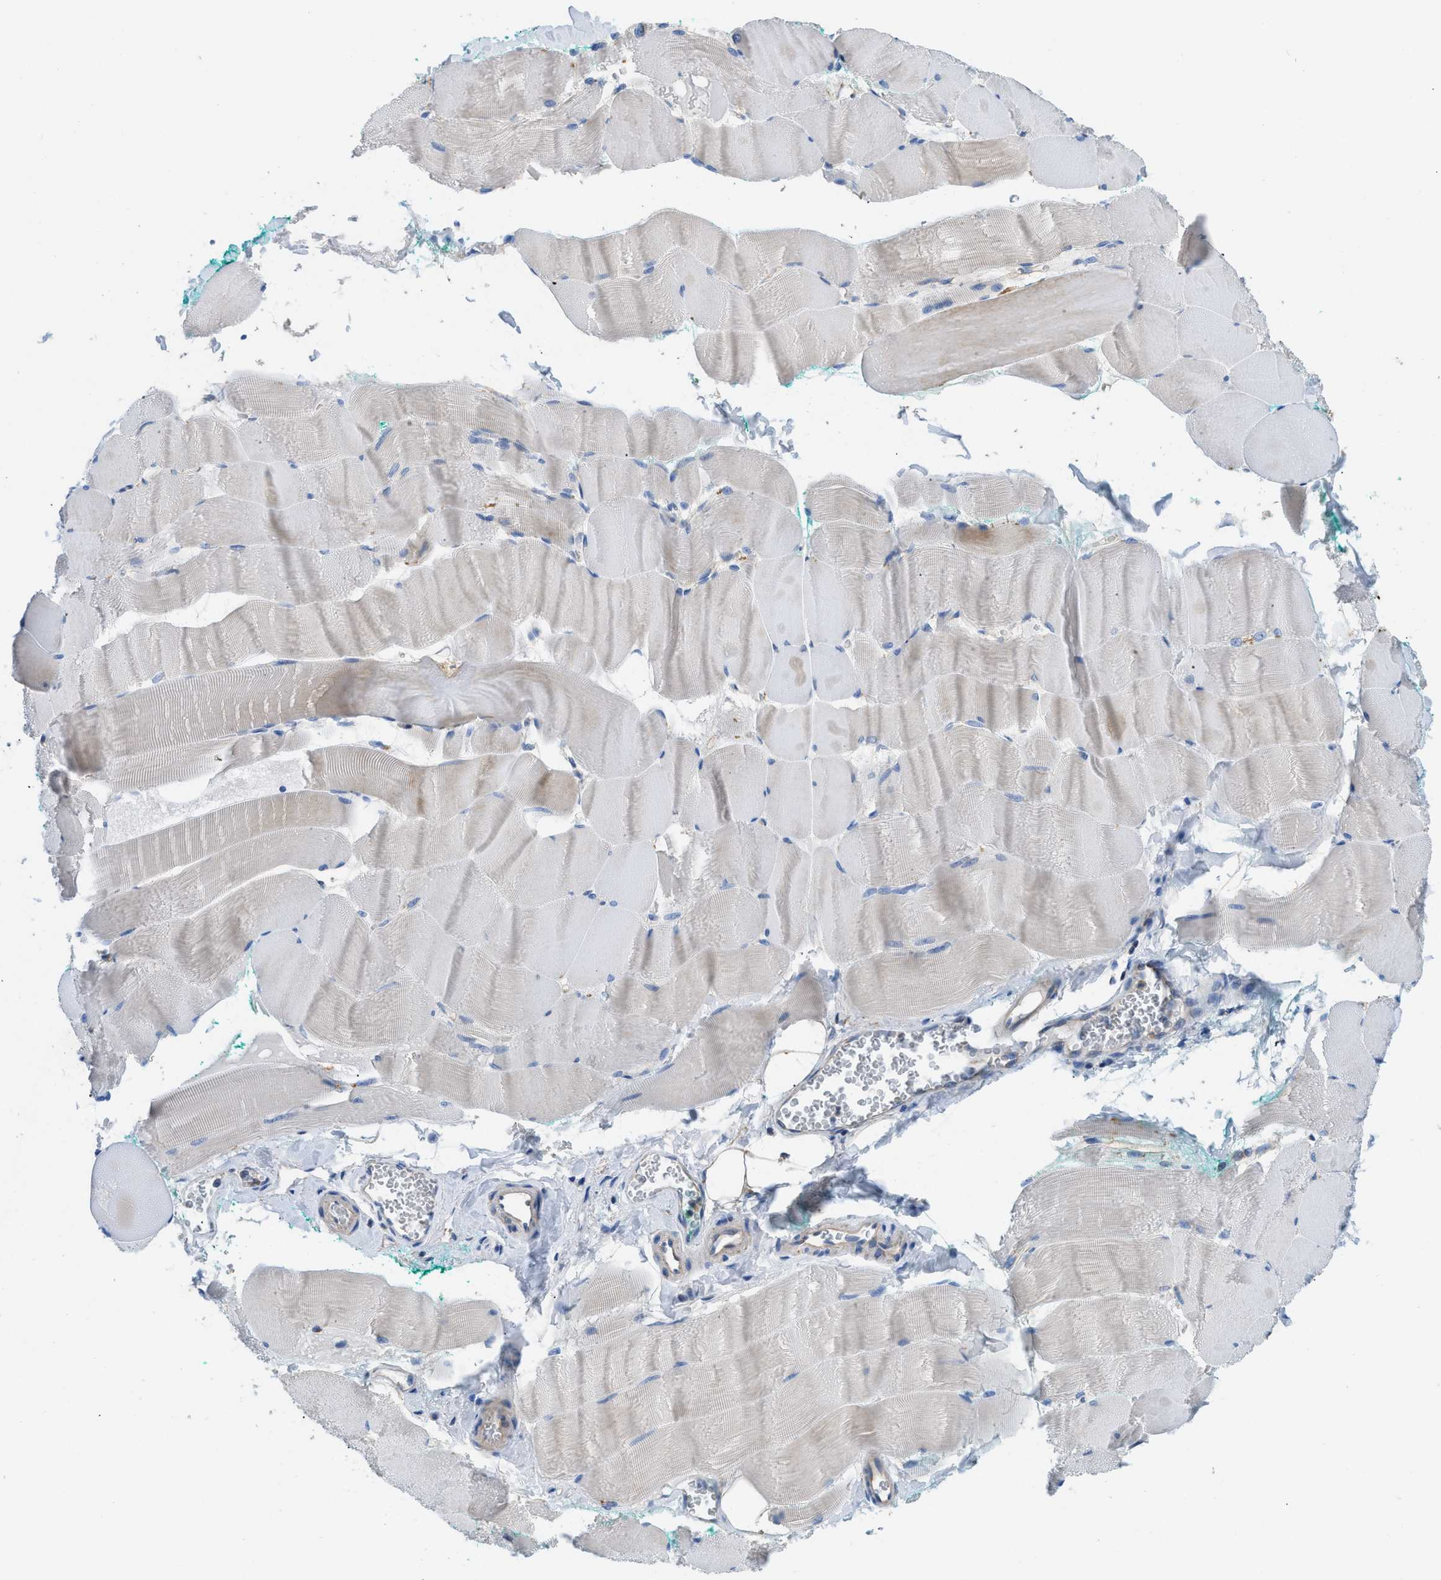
{"staining": {"intensity": "weak", "quantity": "<25%", "location": "cytoplasmic/membranous"}, "tissue": "skeletal muscle", "cell_type": "Myocytes", "image_type": "normal", "snomed": [{"axis": "morphology", "description": "Normal tissue, NOS"}, {"axis": "morphology", "description": "Squamous cell carcinoma, NOS"}, {"axis": "topography", "description": "Skeletal muscle"}], "caption": "Myocytes show no significant protein staining in normal skeletal muscle. (DAB immunohistochemistry visualized using brightfield microscopy, high magnification).", "gene": "SLC25A13", "patient": {"sex": "male", "age": 51}}